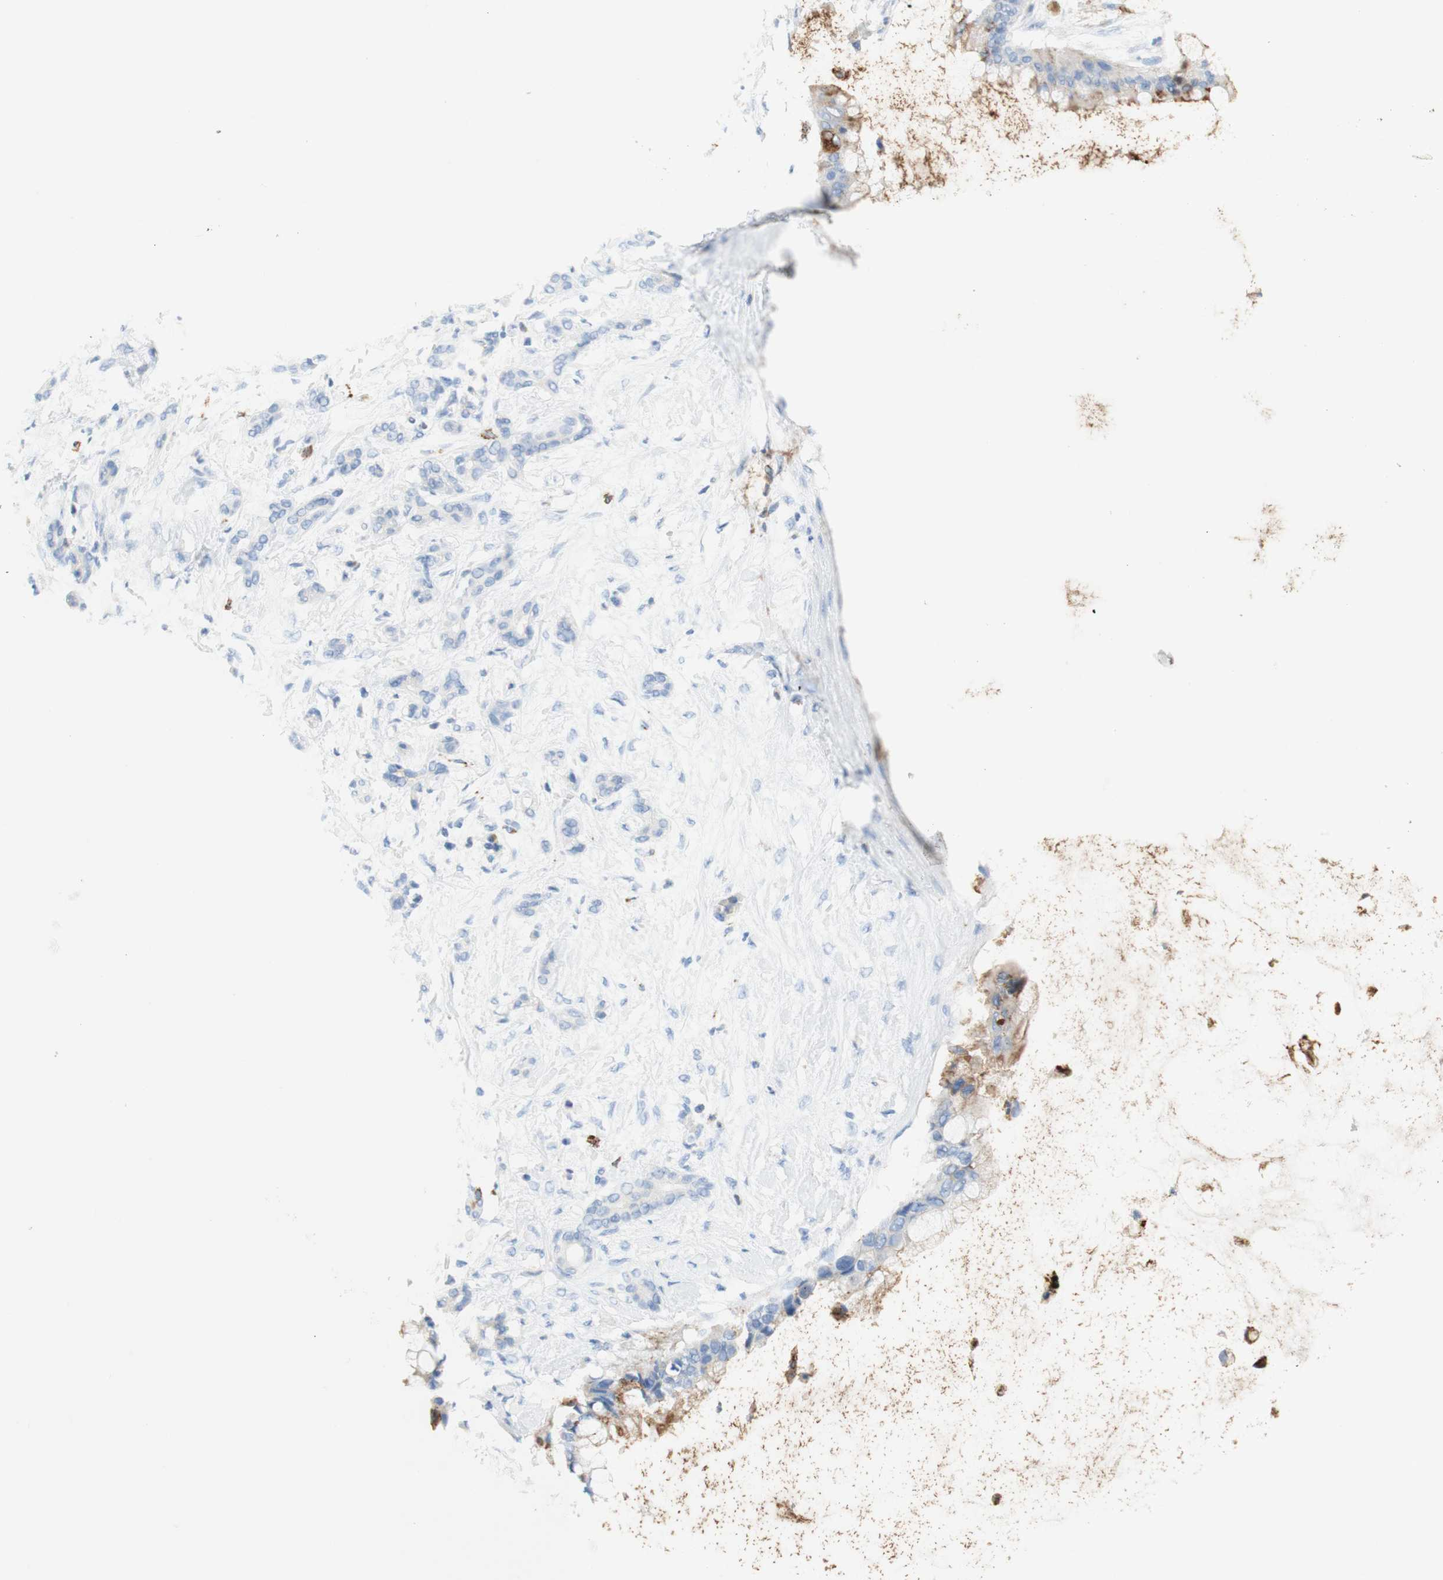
{"staining": {"intensity": "weak", "quantity": "25%-75%", "location": "cytoplasmic/membranous"}, "tissue": "pancreatic cancer", "cell_type": "Tumor cells", "image_type": "cancer", "snomed": [{"axis": "morphology", "description": "Adenocarcinoma, NOS"}, {"axis": "topography", "description": "Pancreas"}], "caption": "The immunohistochemical stain shows weak cytoplasmic/membranous expression in tumor cells of pancreatic cancer (adenocarcinoma) tissue.", "gene": "CEACAM1", "patient": {"sex": "male", "age": 41}}